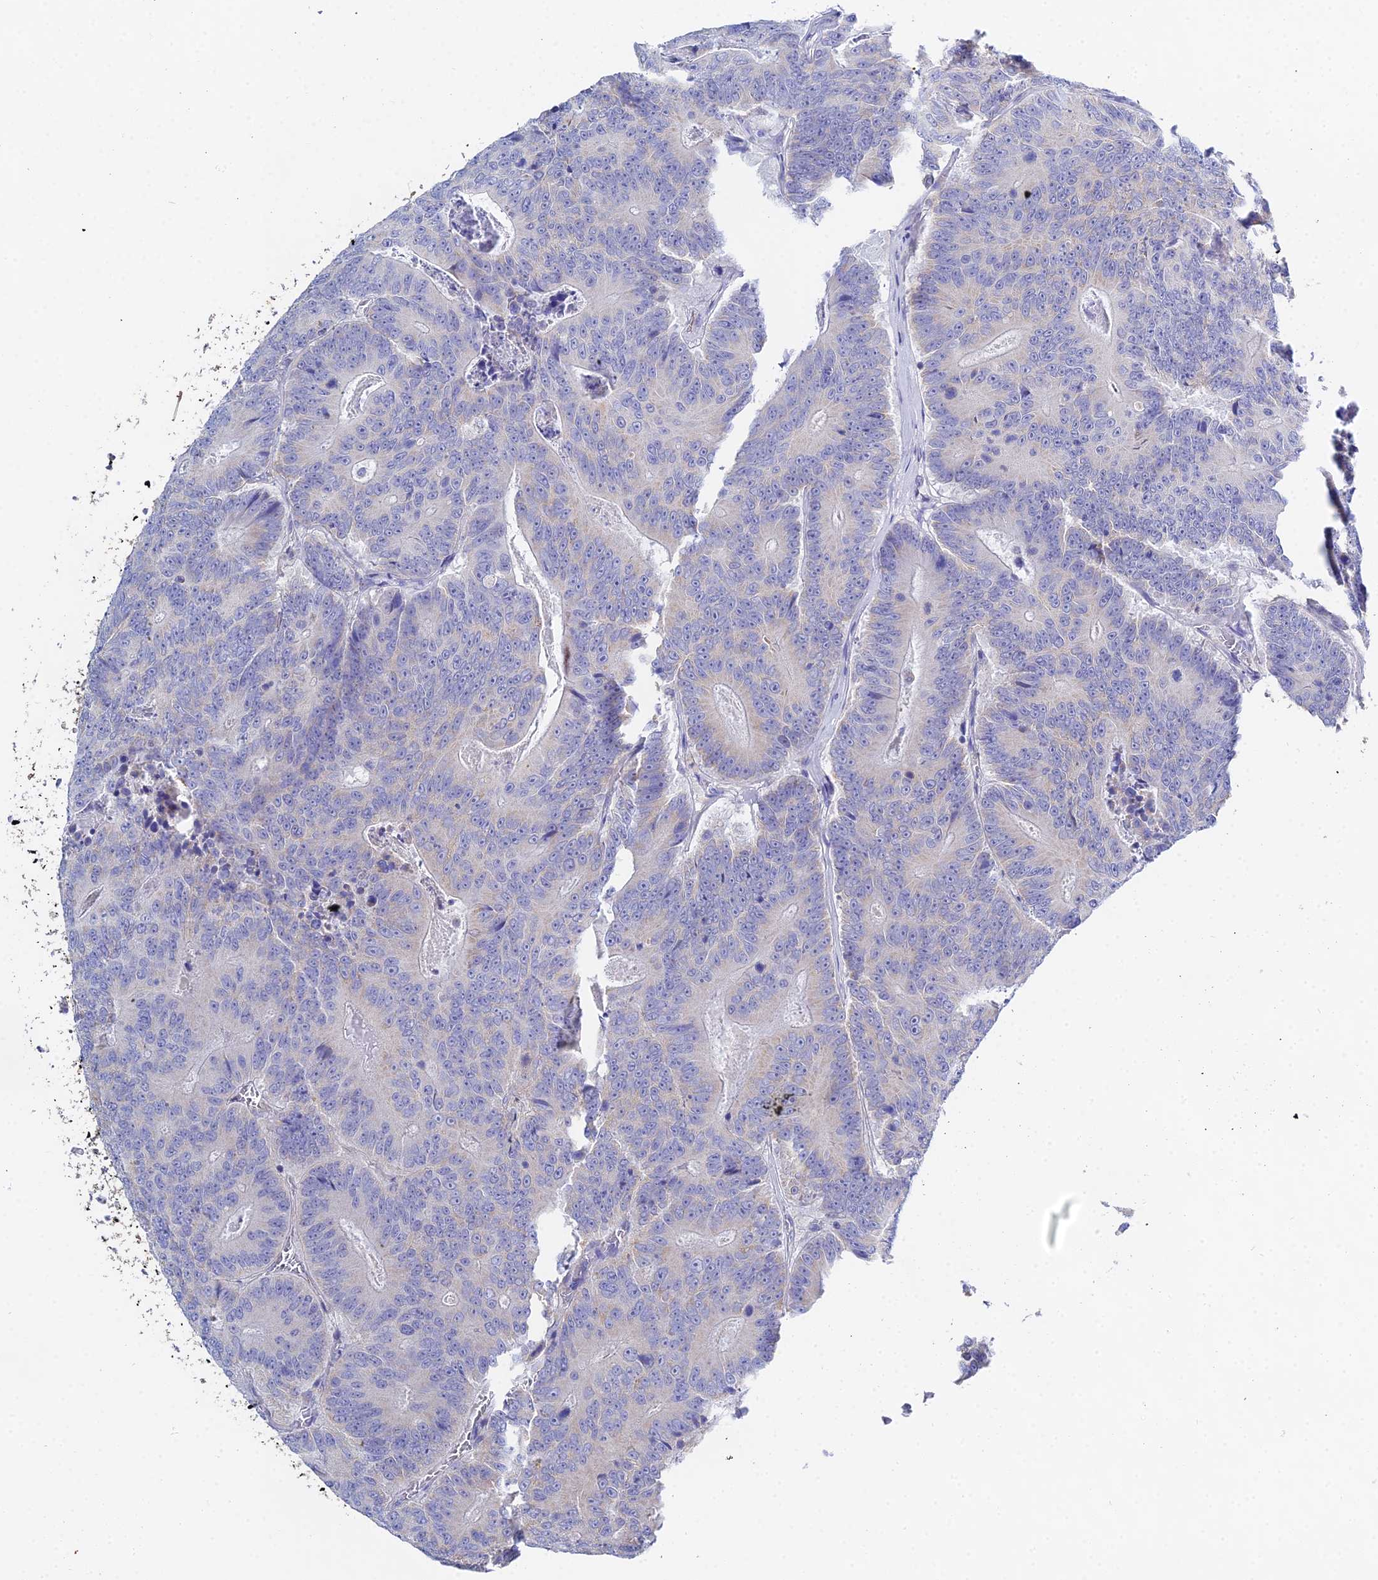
{"staining": {"intensity": "negative", "quantity": "none", "location": "none"}, "tissue": "colorectal cancer", "cell_type": "Tumor cells", "image_type": "cancer", "snomed": [{"axis": "morphology", "description": "Adenocarcinoma, NOS"}, {"axis": "topography", "description": "Colon"}], "caption": "This histopathology image is of adenocarcinoma (colorectal) stained with immunohistochemistry (IHC) to label a protein in brown with the nuclei are counter-stained blue. There is no expression in tumor cells.", "gene": "PPP2R2C", "patient": {"sex": "male", "age": 83}}